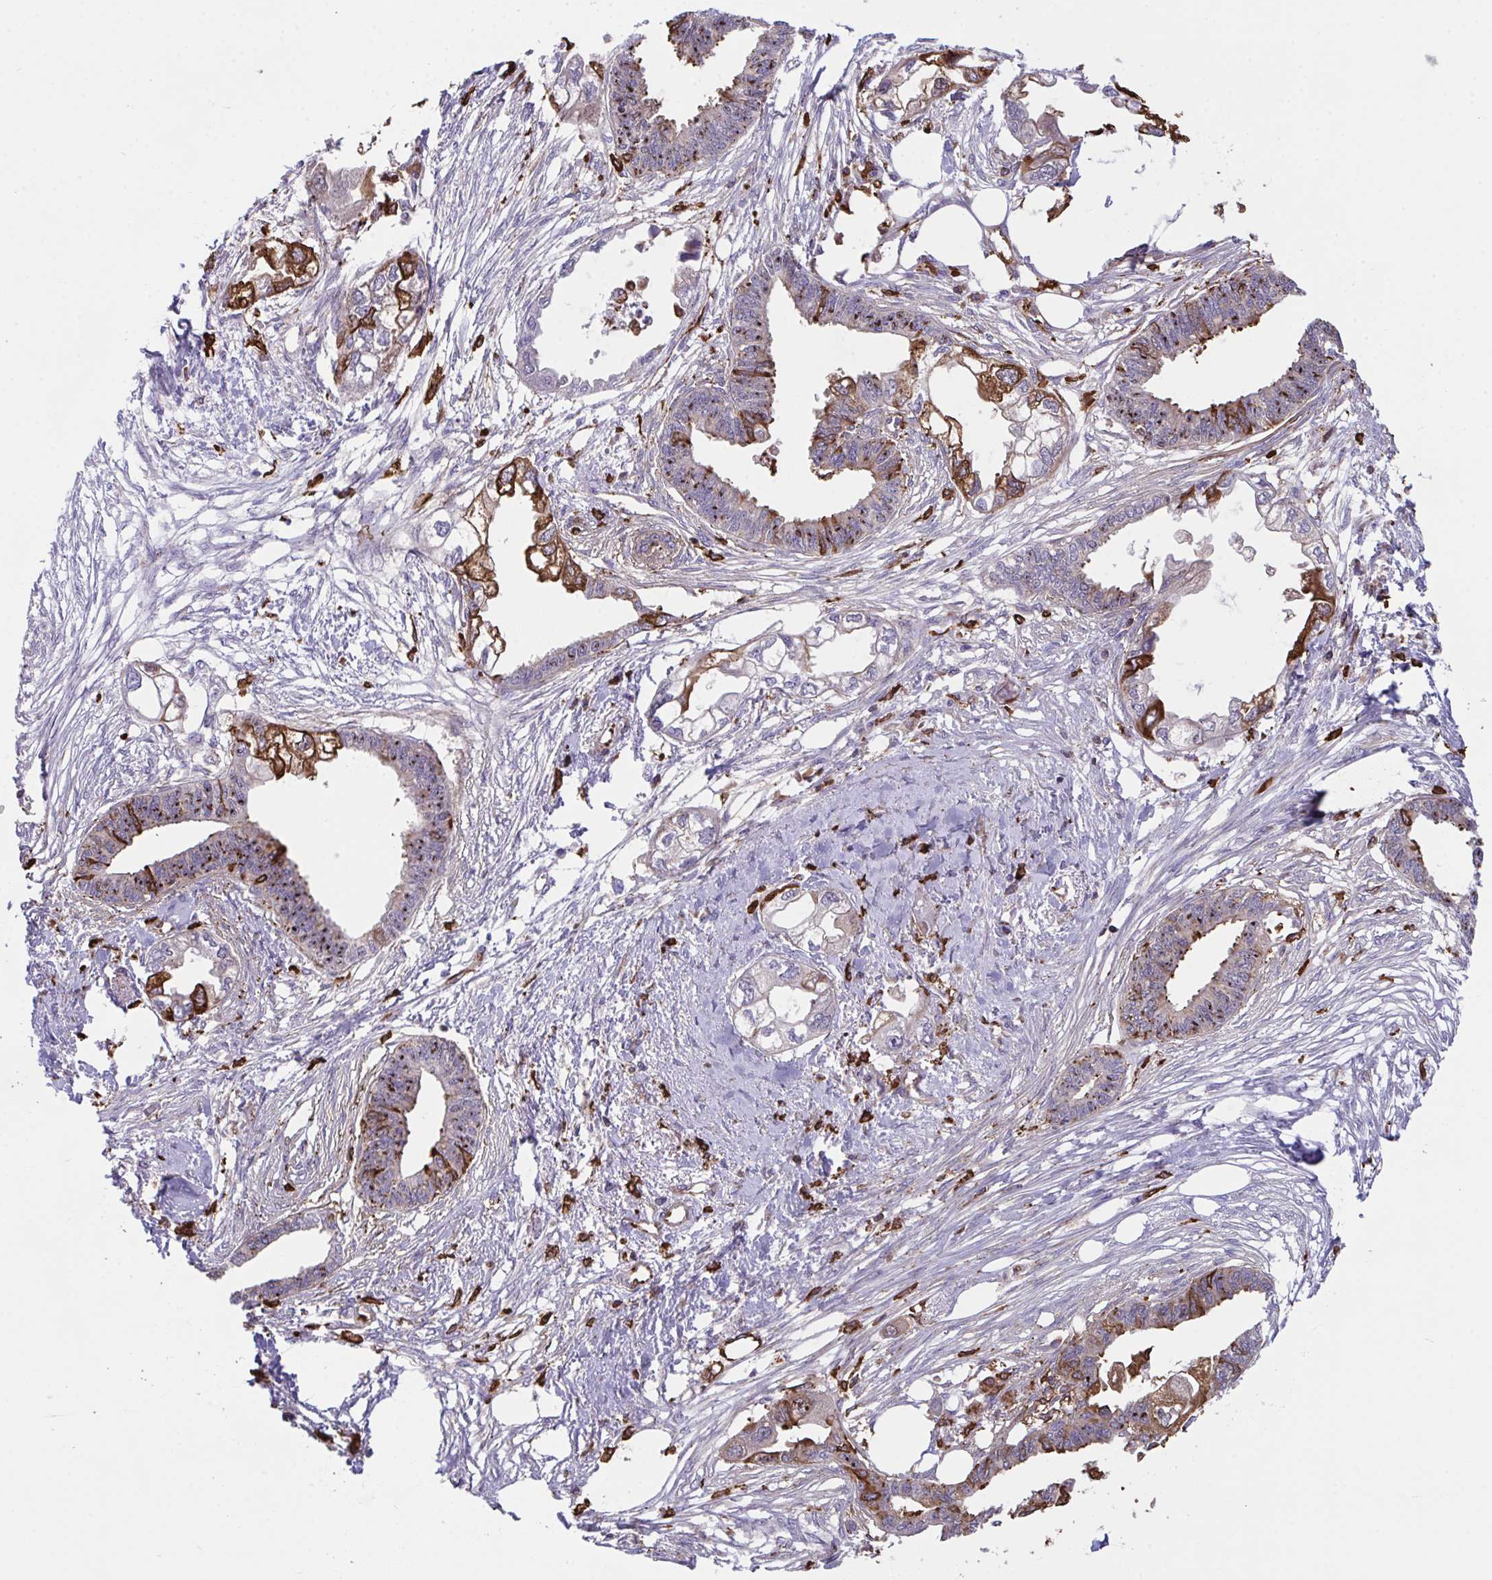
{"staining": {"intensity": "strong", "quantity": "25%-75%", "location": "cytoplasmic/membranous"}, "tissue": "endometrial cancer", "cell_type": "Tumor cells", "image_type": "cancer", "snomed": [{"axis": "morphology", "description": "Adenocarcinoma, NOS"}, {"axis": "morphology", "description": "Adenocarcinoma, metastatic, NOS"}, {"axis": "topography", "description": "Adipose tissue"}, {"axis": "topography", "description": "Endometrium"}], "caption": "This histopathology image exhibits immunohistochemistry staining of human endometrial cancer, with high strong cytoplasmic/membranous expression in about 25%-75% of tumor cells.", "gene": "PPIH", "patient": {"sex": "female", "age": 67}}